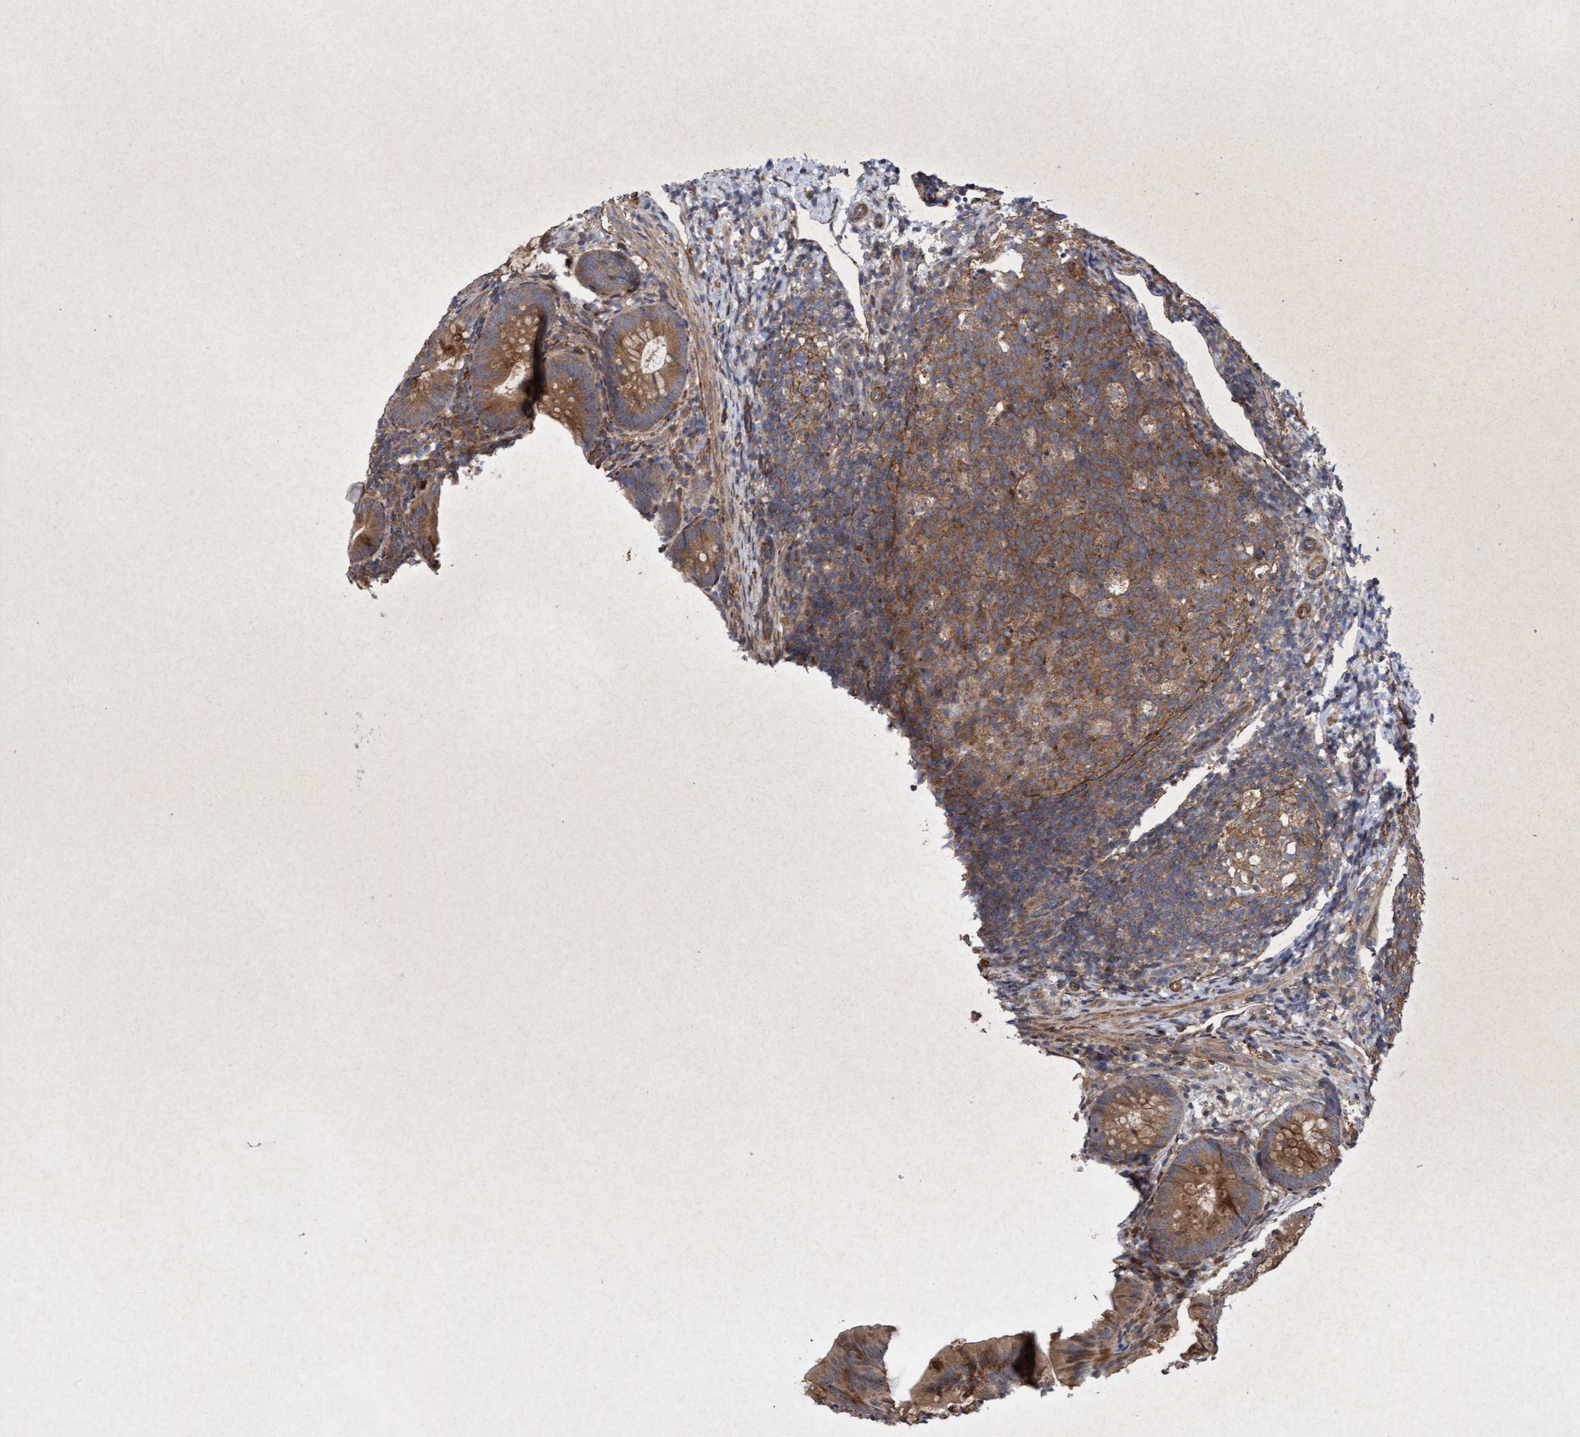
{"staining": {"intensity": "moderate", "quantity": ">75%", "location": "cytoplasmic/membranous"}, "tissue": "appendix", "cell_type": "Glandular cells", "image_type": "normal", "snomed": [{"axis": "morphology", "description": "Normal tissue, NOS"}, {"axis": "topography", "description": "Appendix"}], "caption": "IHC (DAB) staining of benign appendix reveals moderate cytoplasmic/membranous protein expression in approximately >75% of glandular cells. (brown staining indicates protein expression, while blue staining denotes nuclei).", "gene": "ELP5", "patient": {"sex": "male", "age": 1}}